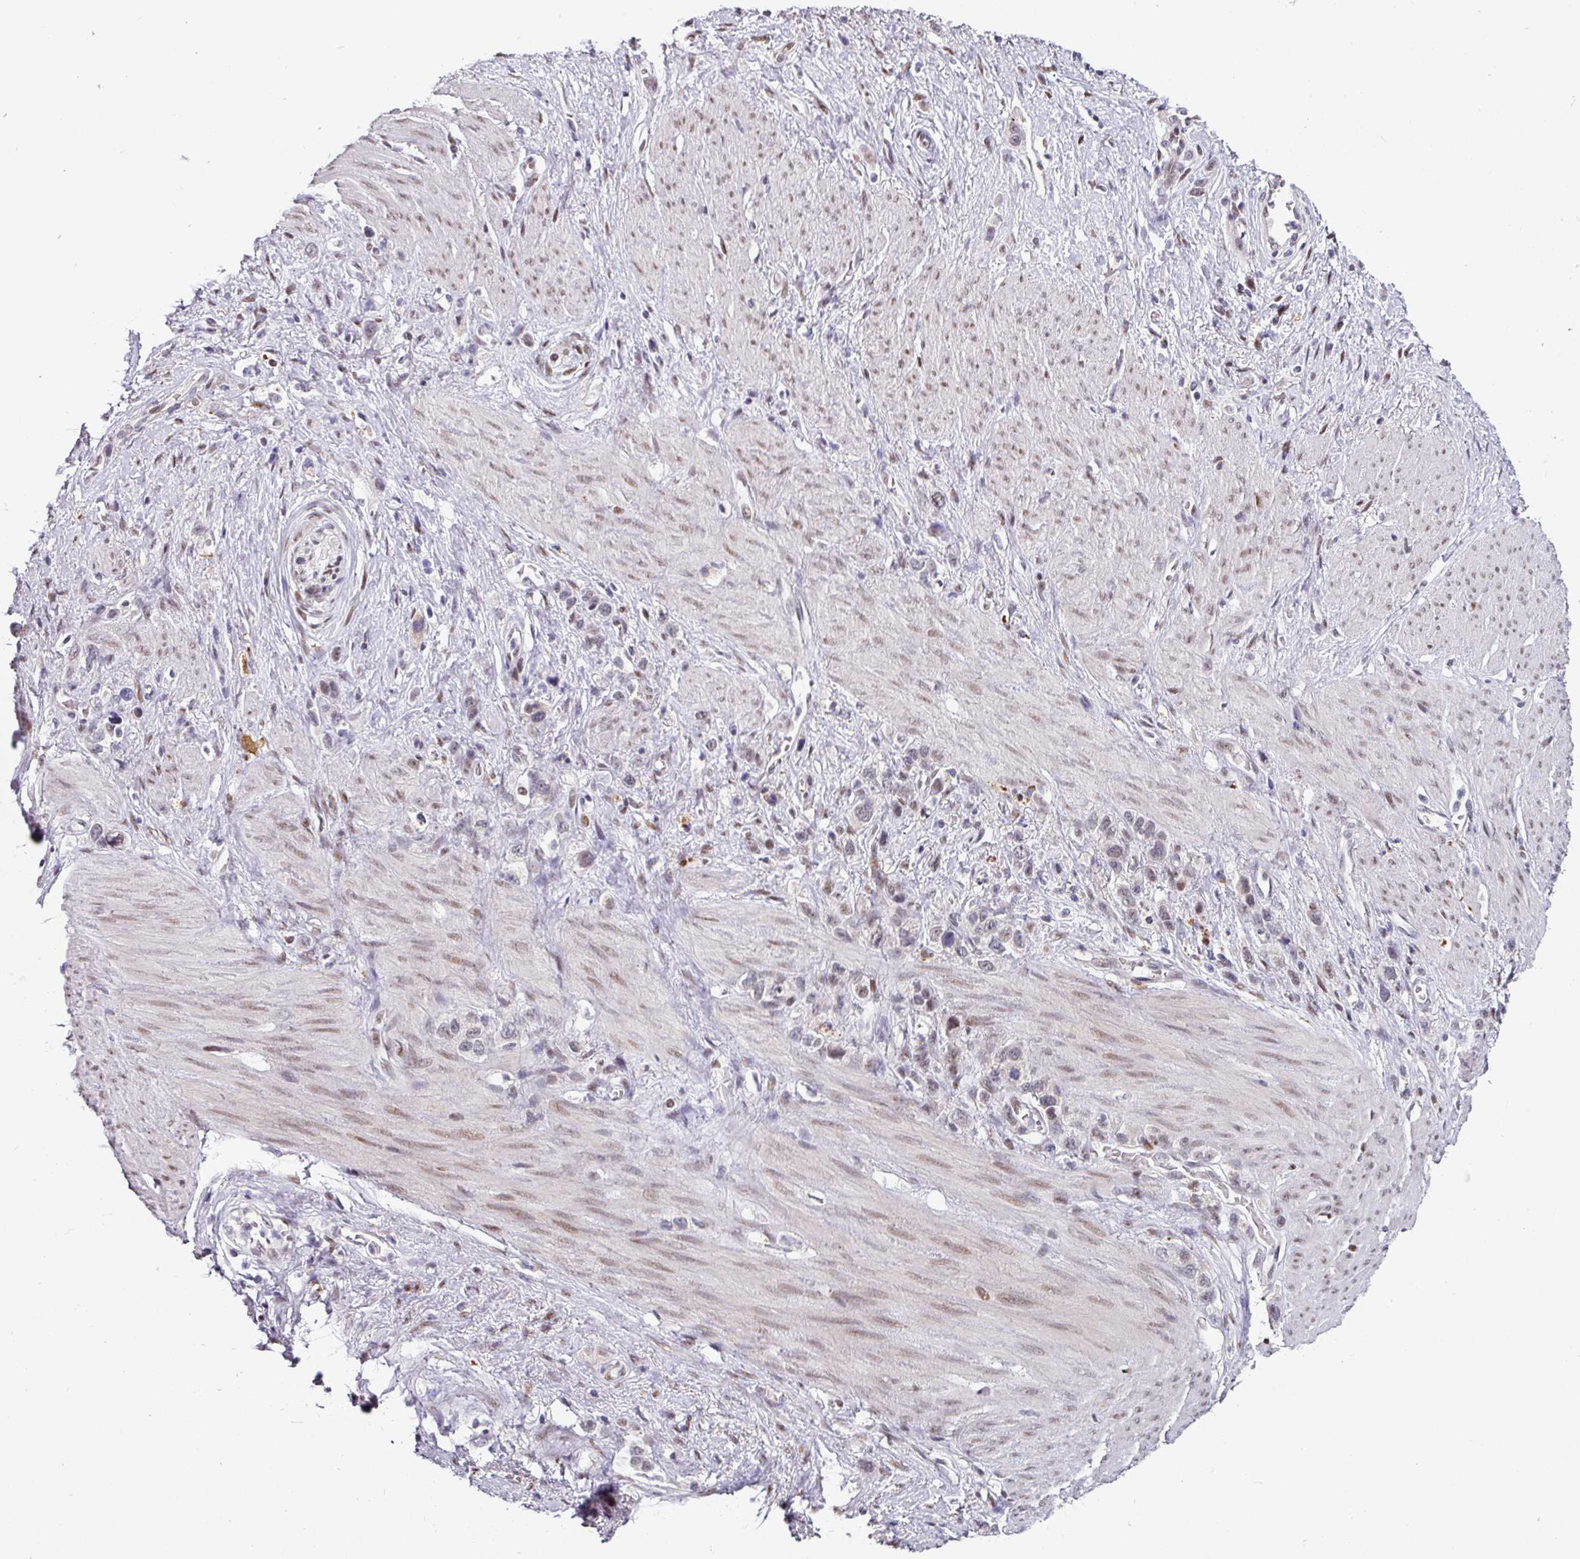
{"staining": {"intensity": "negative", "quantity": "none", "location": "none"}, "tissue": "stomach cancer", "cell_type": "Tumor cells", "image_type": "cancer", "snomed": [{"axis": "morphology", "description": "Adenocarcinoma, NOS"}, {"axis": "topography", "description": "Stomach"}], "caption": "DAB (3,3'-diaminobenzidine) immunohistochemical staining of stomach cancer displays no significant staining in tumor cells. (DAB (3,3'-diaminobenzidine) immunohistochemistry (IHC) visualized using brightfield microscopy, high magnification).", "gene": "SWSAP1", "patient": {"sex": "female", "age": 65}}